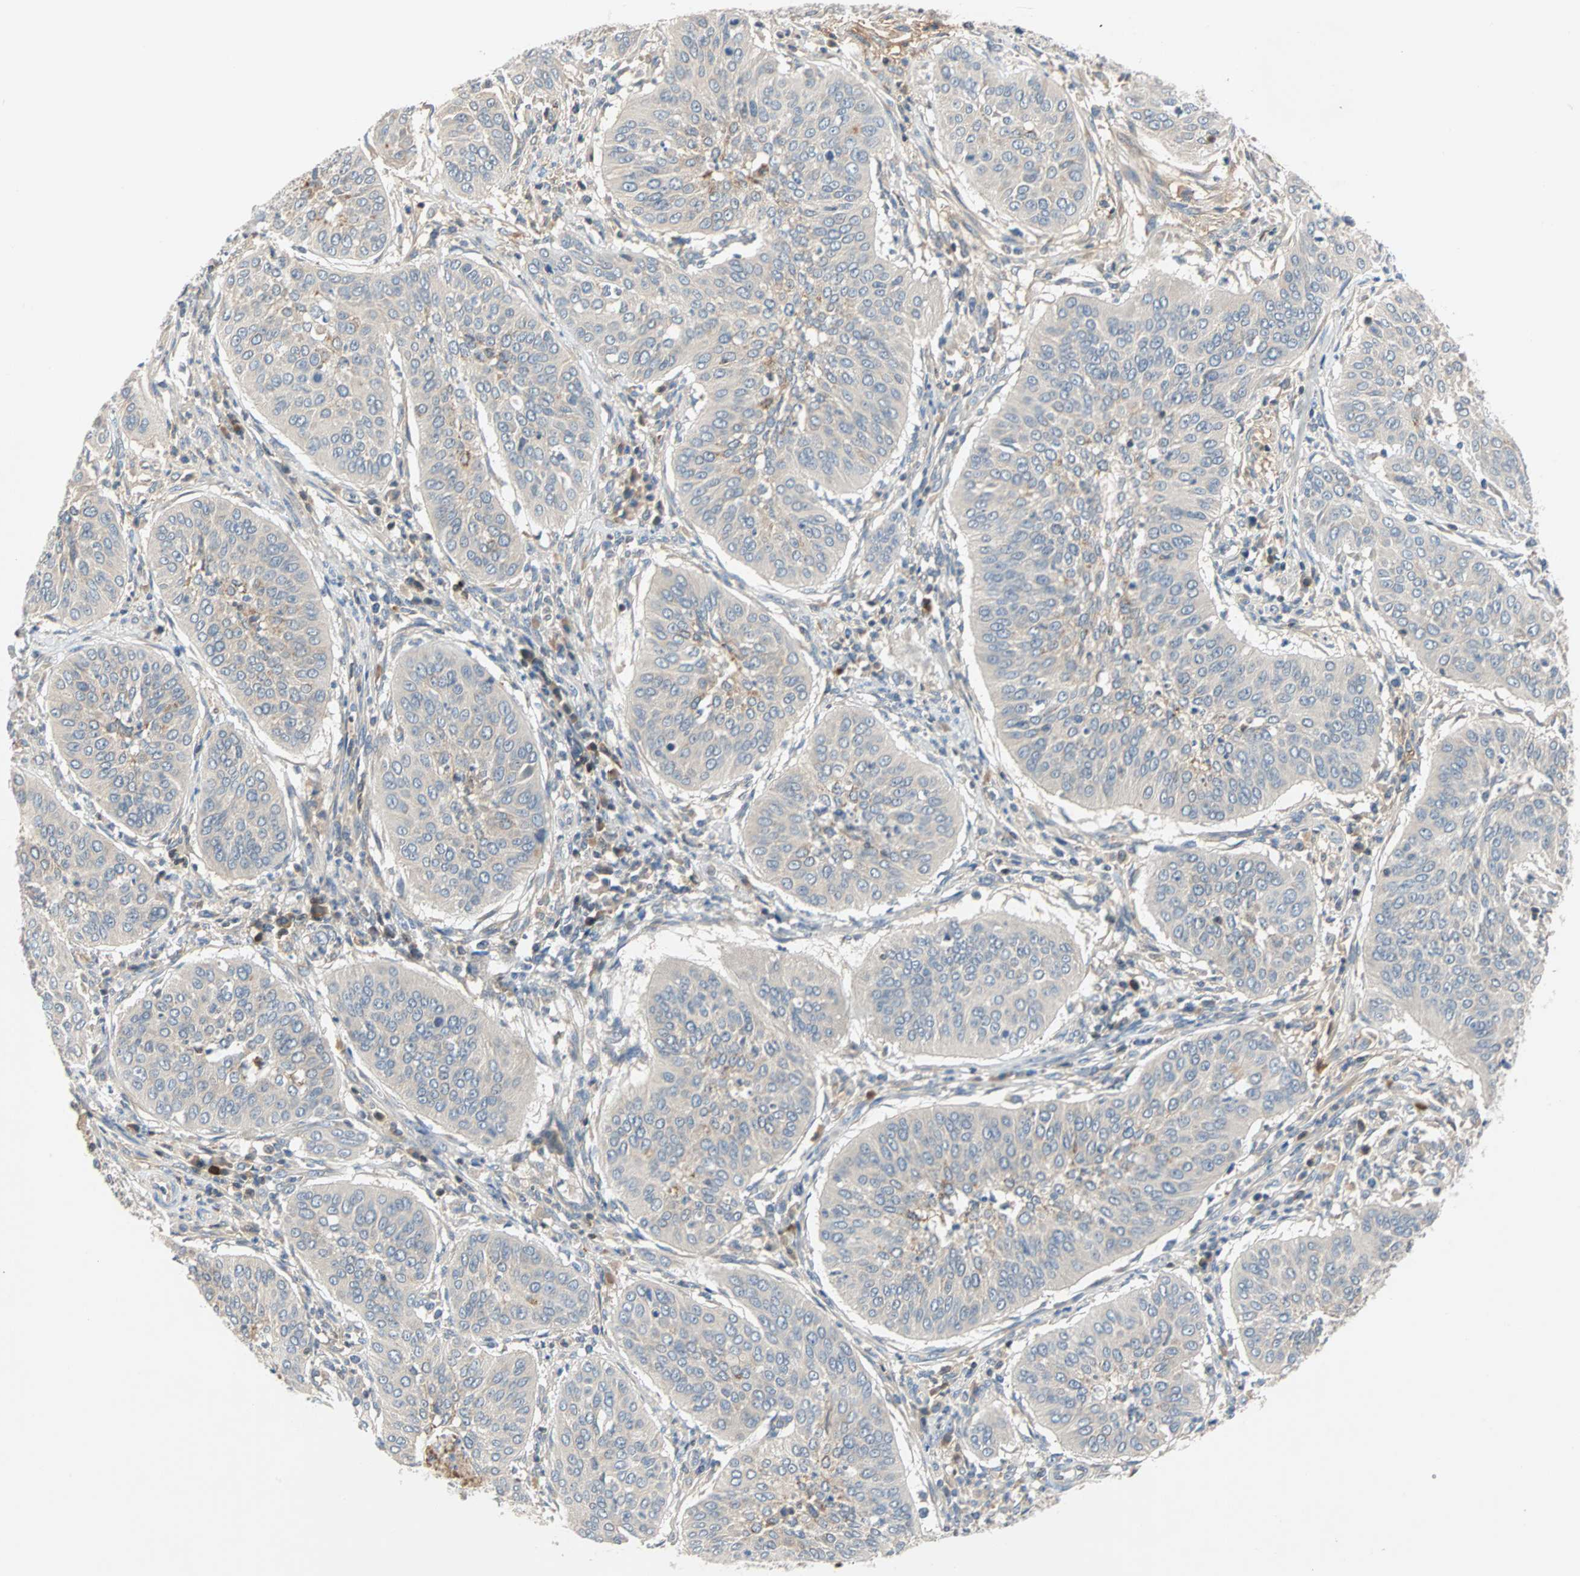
{"staining": {"intensity": "negative", "quantity": "none", "location": "none"}, "tissue": "cervical cancer", "cell_type": "Tumor cells", "image_type": "cancer", "snomed": [{"axis": "morphology", "description": "Normal tissue, NOS"}, {"axis": "morphology", "description": "Squamous cell carcinoma, NOS"}, {"axis": "topography", "description": "Cervix"}], "caption": "IHC of human cervical cancer (squamous cell carcinoma) shows no staining in tumor cells. (Stains: DAB (3,3'-diaminobenzidine) immunohistochemistry with hematoxylin counter stain, Microscopy: brightfield microscopy at high magnification).", "gene": "MAP4K1", "patient": {"sex": "female", "age": 39}}